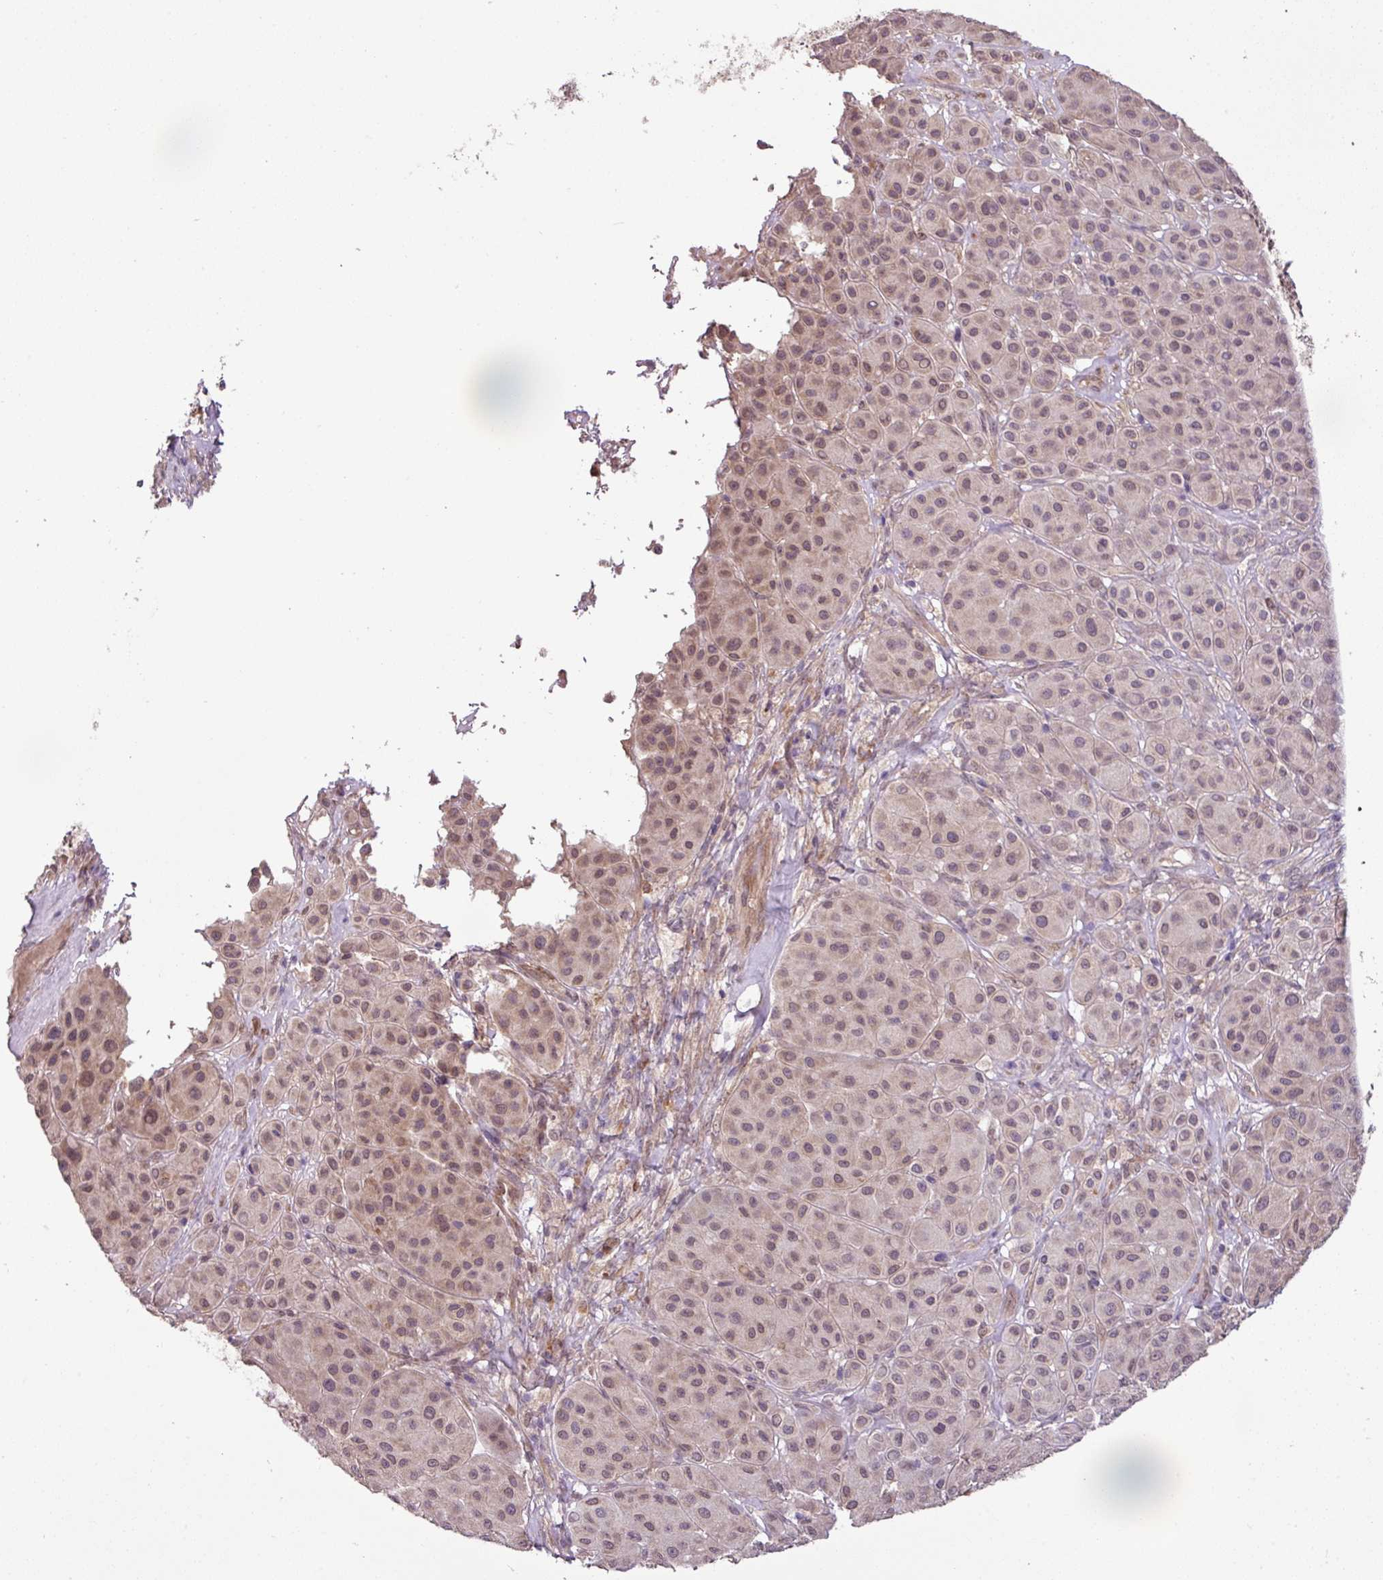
{"staining": {"intensity": "weak", "quantity": "<25%", "location": "cytoplasmic/membranous,nuclear"}, "tissue": "melanoma", "cell_type": "Tumor cells", "image_type": "cancer", "snomed": [{"axis": "morphology", "description": "Malignant melanoma, Metastatic site"}, {"axis": "topography", "description": "Smooth muscle"}], "caption": "Protein analysis of melanoma shows no significant staining in tumor cells. (Immunohistochemistry (ihc), brightfield microscopy, high magnification).", "gene": "DNAAF4", "patient": {"sex": "male", "age": 41}}